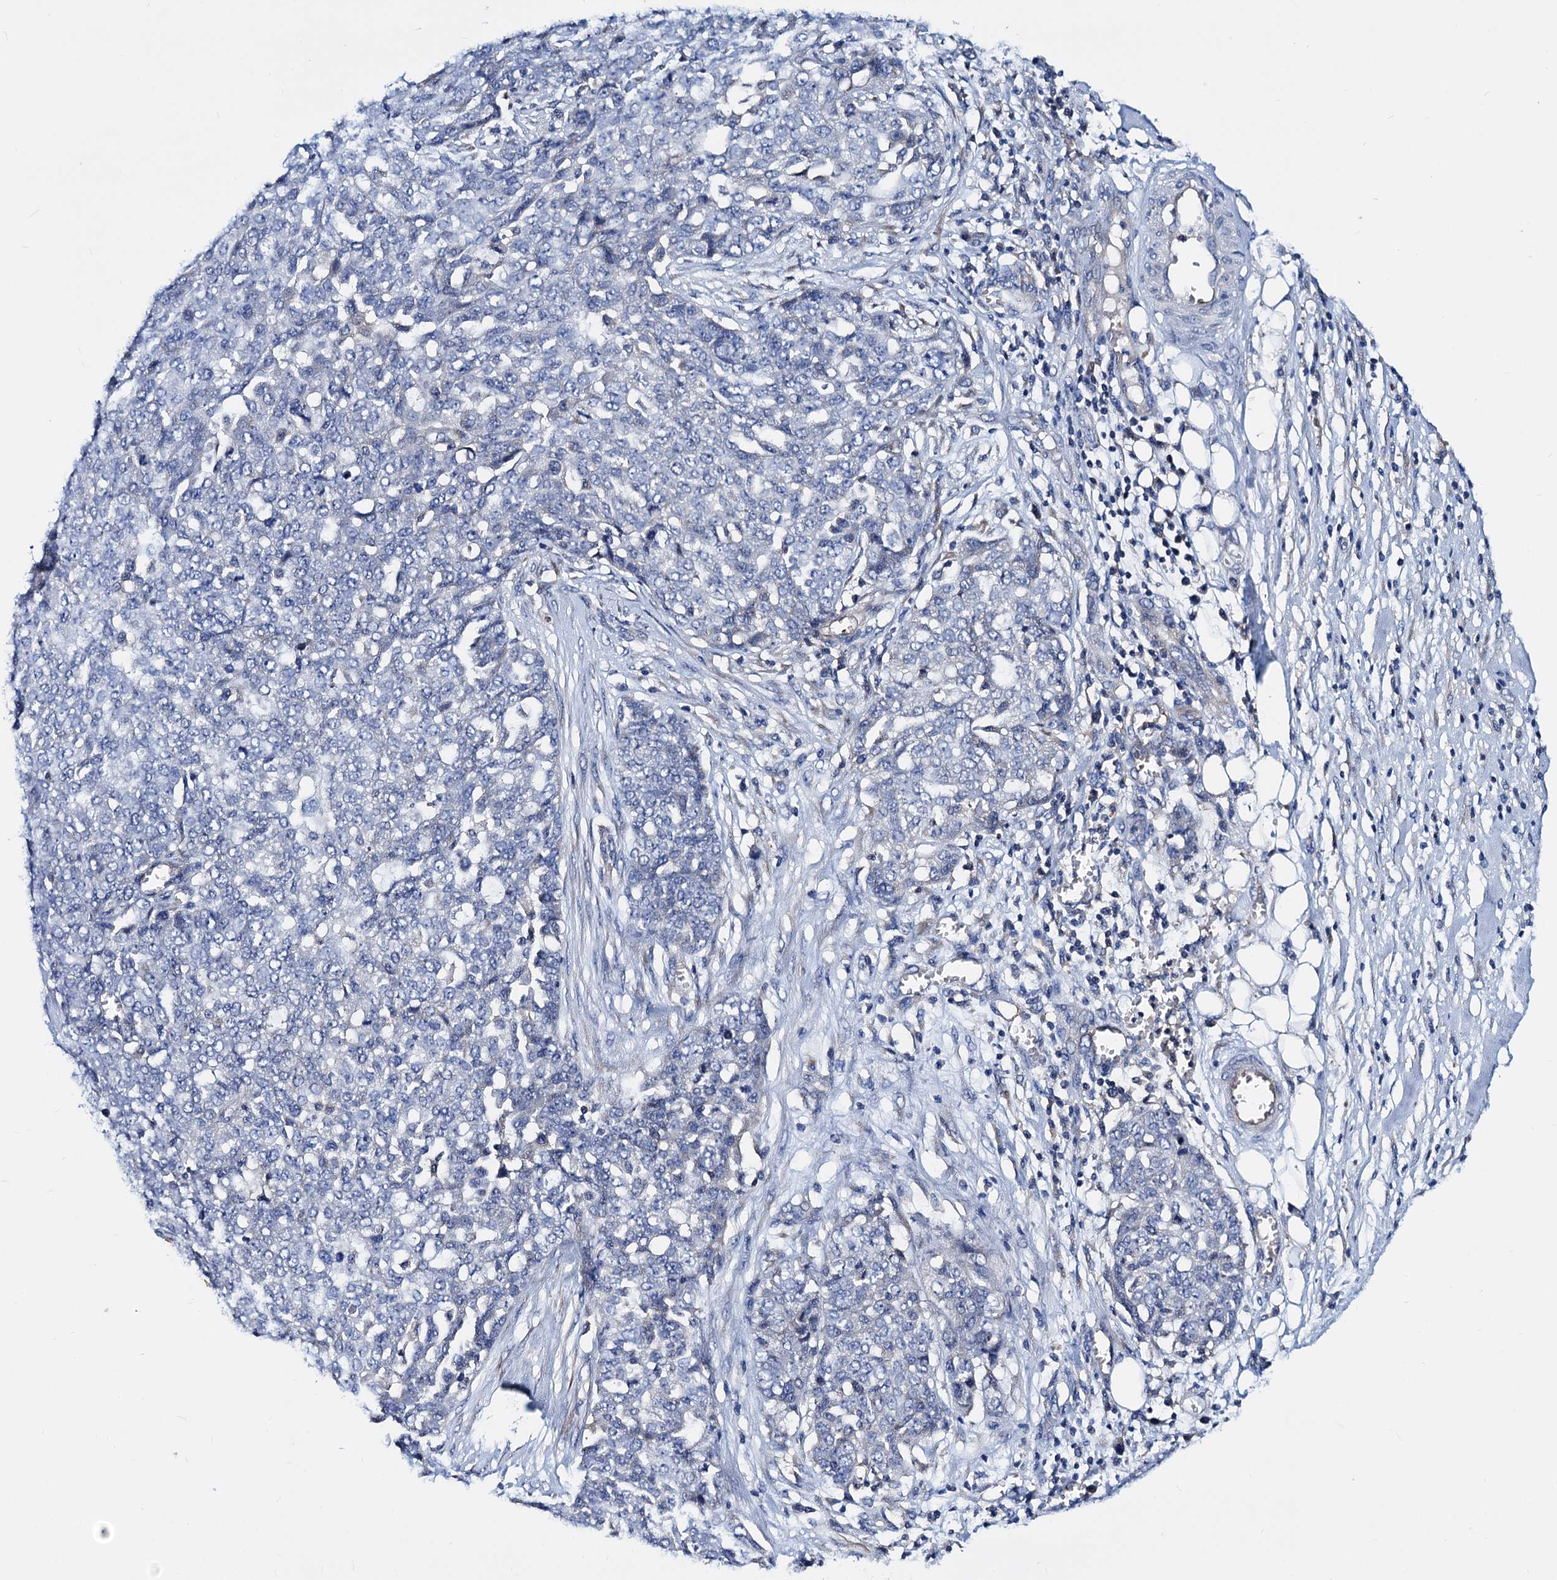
{"staining": {"intensity": "negative", "quantity": "none", "location": "none"}, "tissue": "ovarian cancer", "cell_type": "Tumor cells", "image_type": "cancer", "snomed": [{"axis": "morphology", "description": "Cystadenocarcinoma, serous, NOS"}, {"axis": "topography", "description": "Soft tissue"}, {"axis": "topography", "description": "Ovary"}], "caption": "Human ovarian serous cystadenocarcinoma stained for a protein using immunohistochemistry shows no positivity in tumor cells.", "gene": "GCOM1", "patient": {"sex": "female", "age": 57}}